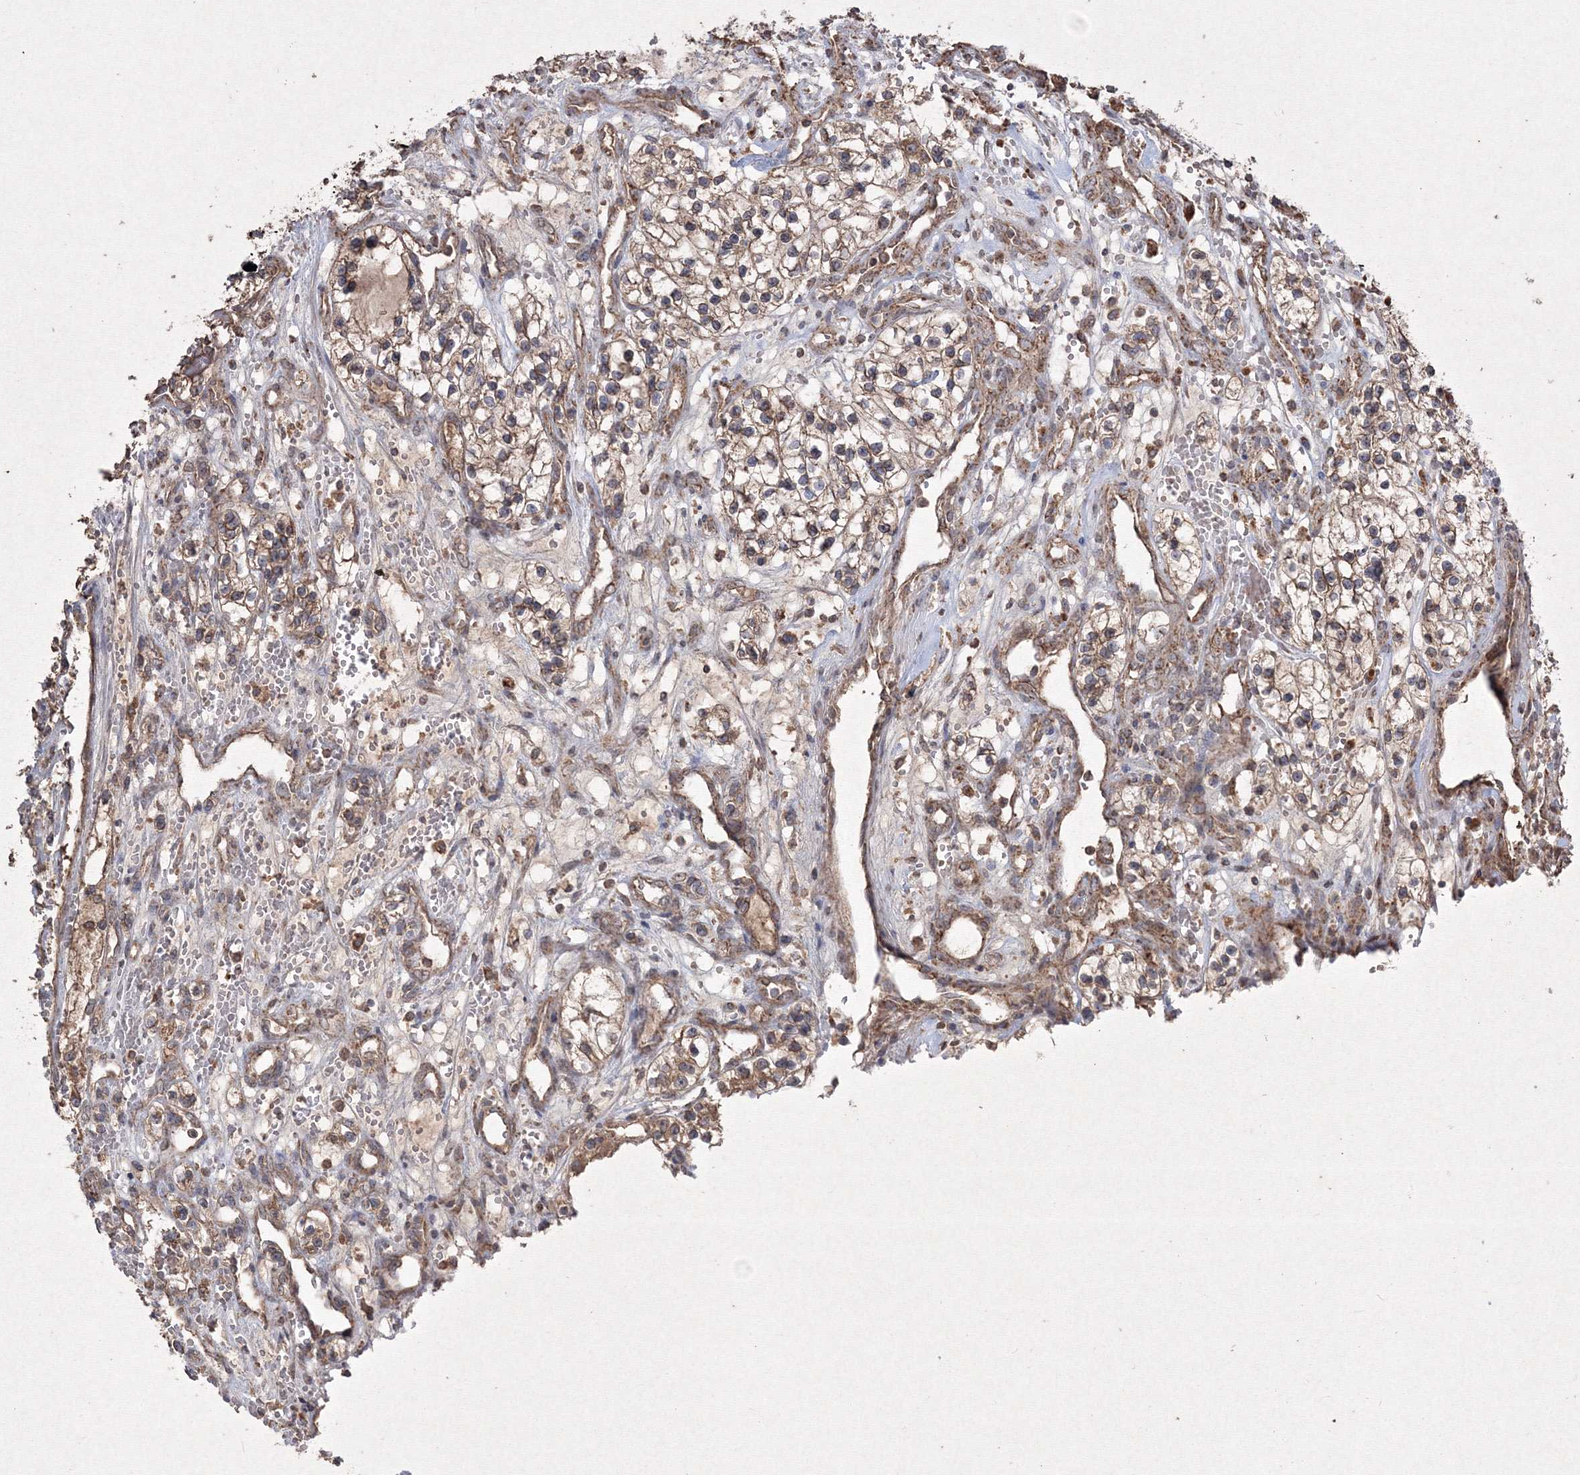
{"staining": {"intensity": "weak", "quantity": ">75%", "location": "cytoplasmic/membranous"}, "tissue": "renal cancer", "cell_type": "Tumor cells", "image_type": "cancer", "snomed": [{"axis": "morphology", "description": "Adenocarcinoma, NOS"}, {"axis": "topography", "description": "Kidney"}], "caption": "Renal cancer was stained to show a protein in brown. There is low levels of weak cytoplasmic/membranous positivity in approximately >75% of tumor cells. (DAB (3,3'-diaminobenzidine) = brown stain, brightfield microscopy at high magnification).", "gene": "GRSF1", "patient": {"sex": "female", "age": 57}}